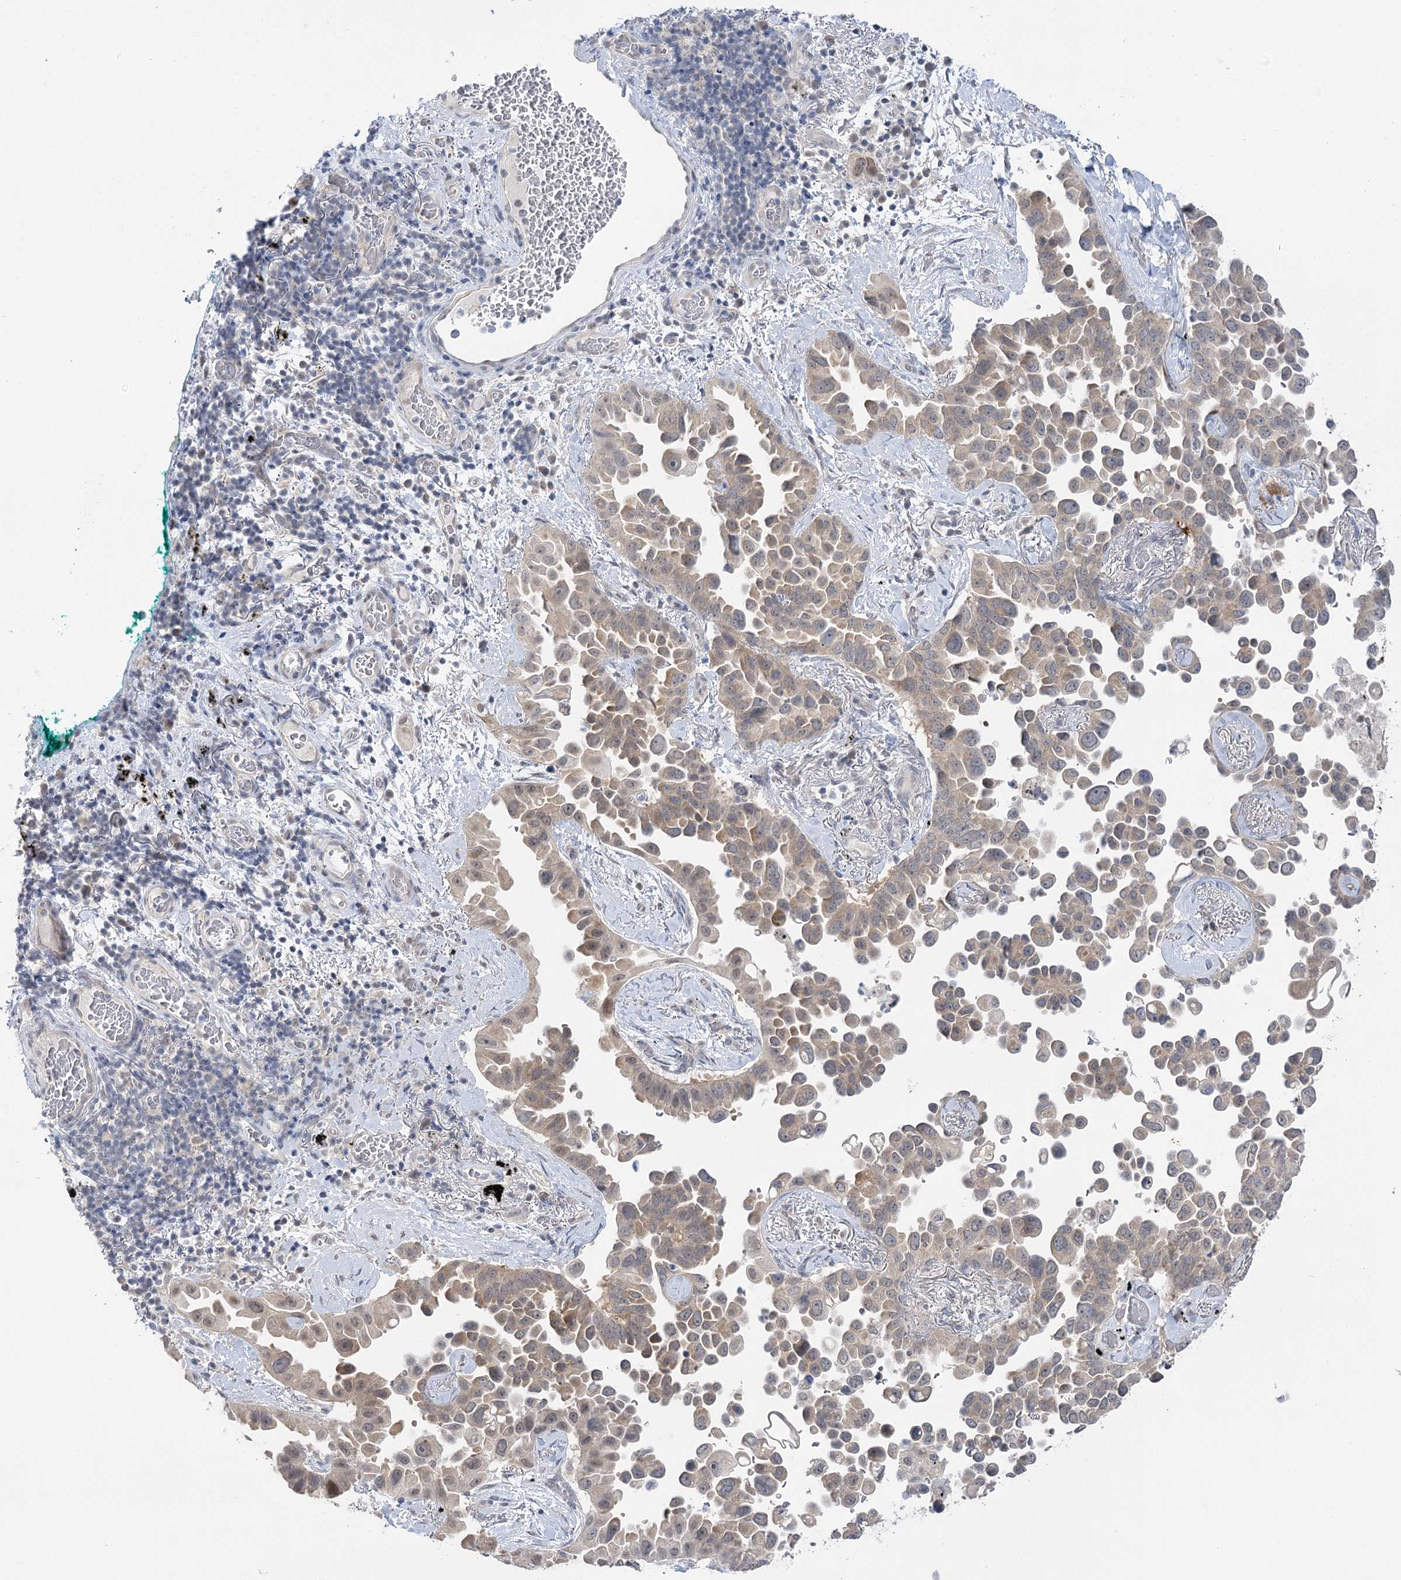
{"staining": {"intensity": "weak", "quantity": "25%-75%", "location": "cytoplasmic/membranous"}, "tissue": "lung cancer", "cell_type": "Tumor cells", "image_type": "cancer", "snomed": [{"axis": "morphology", "description": "Adenocarcinoma, NOS"}, {"axis": "topography", "description": "Lung"}], "caption": "Immunohistochemistry (IHC) of human adenocarcinoma (lung) reveals low levels of weak cytoplasmic/membranous staining in approximately 25%-75% of tumor cells.", "gene": "PHYHIPL", "patient": {"sex": "female", "age": 67}}